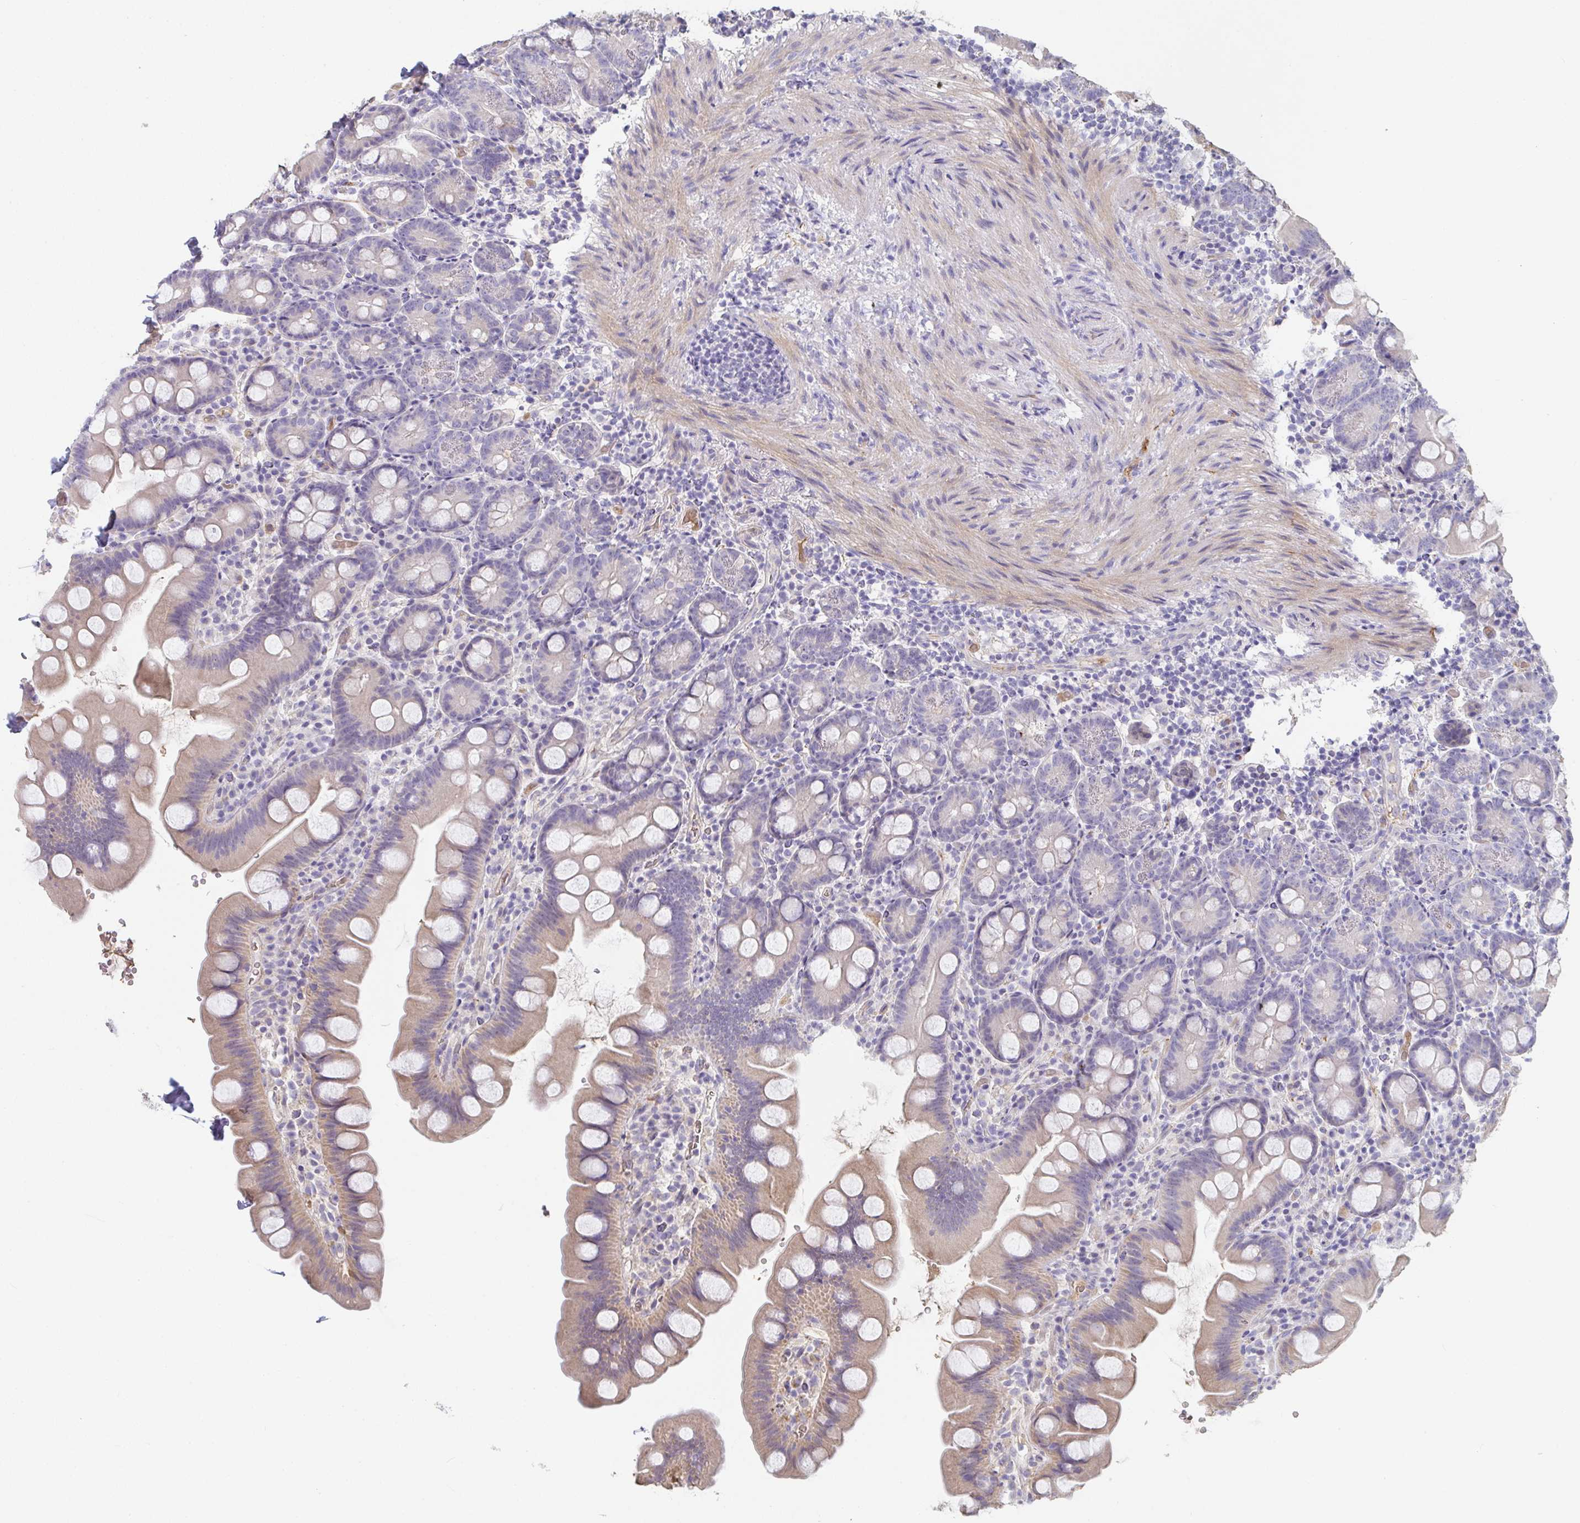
{"staining": {"intensity": "weak", "quantity": "<25%", "location": "cytoplasmic/membranous"}, "tissue": "small intestine", "cell_type": "Glandular cells", "image_type": "normal", "snomed": [{"axis": "morphology", "description": "Normal tissue, NOS"}, {"axis": "topography", "description": "Small intestine"}], "caption": "Immunohistochemistry photomicrograph of normal small intestine: small intestine stained with DAB reveals no significant protein positivity in glandular cells.", "gene": "ANO5", "patient": {"sex": "female", "age": 68}}